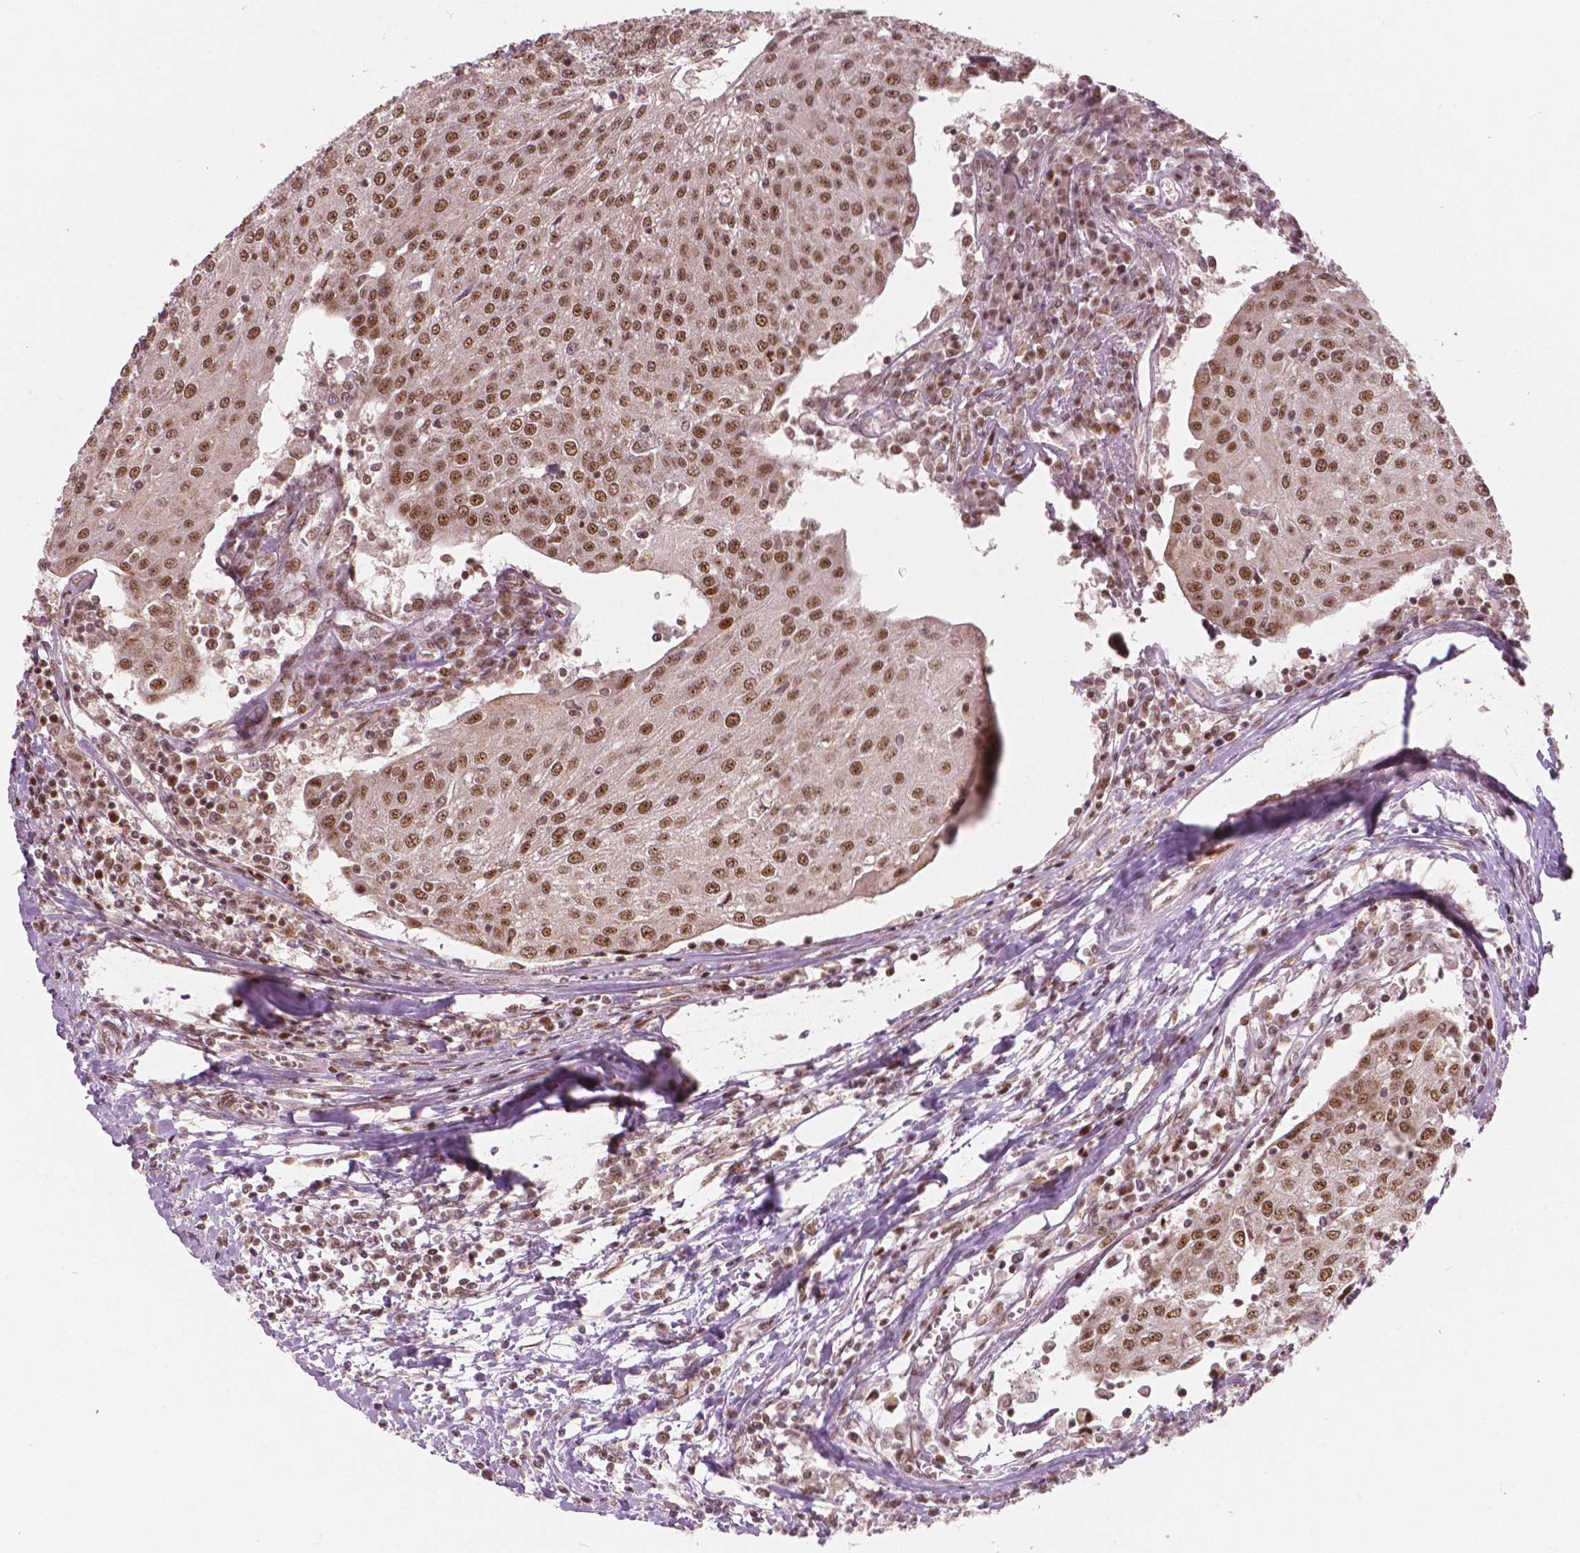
{"staining": {"intensity": "moderate", "quantity": ">75%", "location": "nuclear"}, "tissue": "urothelial cancer", "cell_type": "Tumor cells", "image_type": "cancer", "snomed": [{"axis": "morphology", "description": "Urothelial carcinoma, High grade"}, {"axis": "topography", "description": "Urinary bladder"}], "caption": "Human urothelial cancer stained with a brown dye exhibits moderate nuclear positive staining in about >75% of tumor cells.", "gene": "NSD2", "patient": {"sex": "female", "age": 85}}